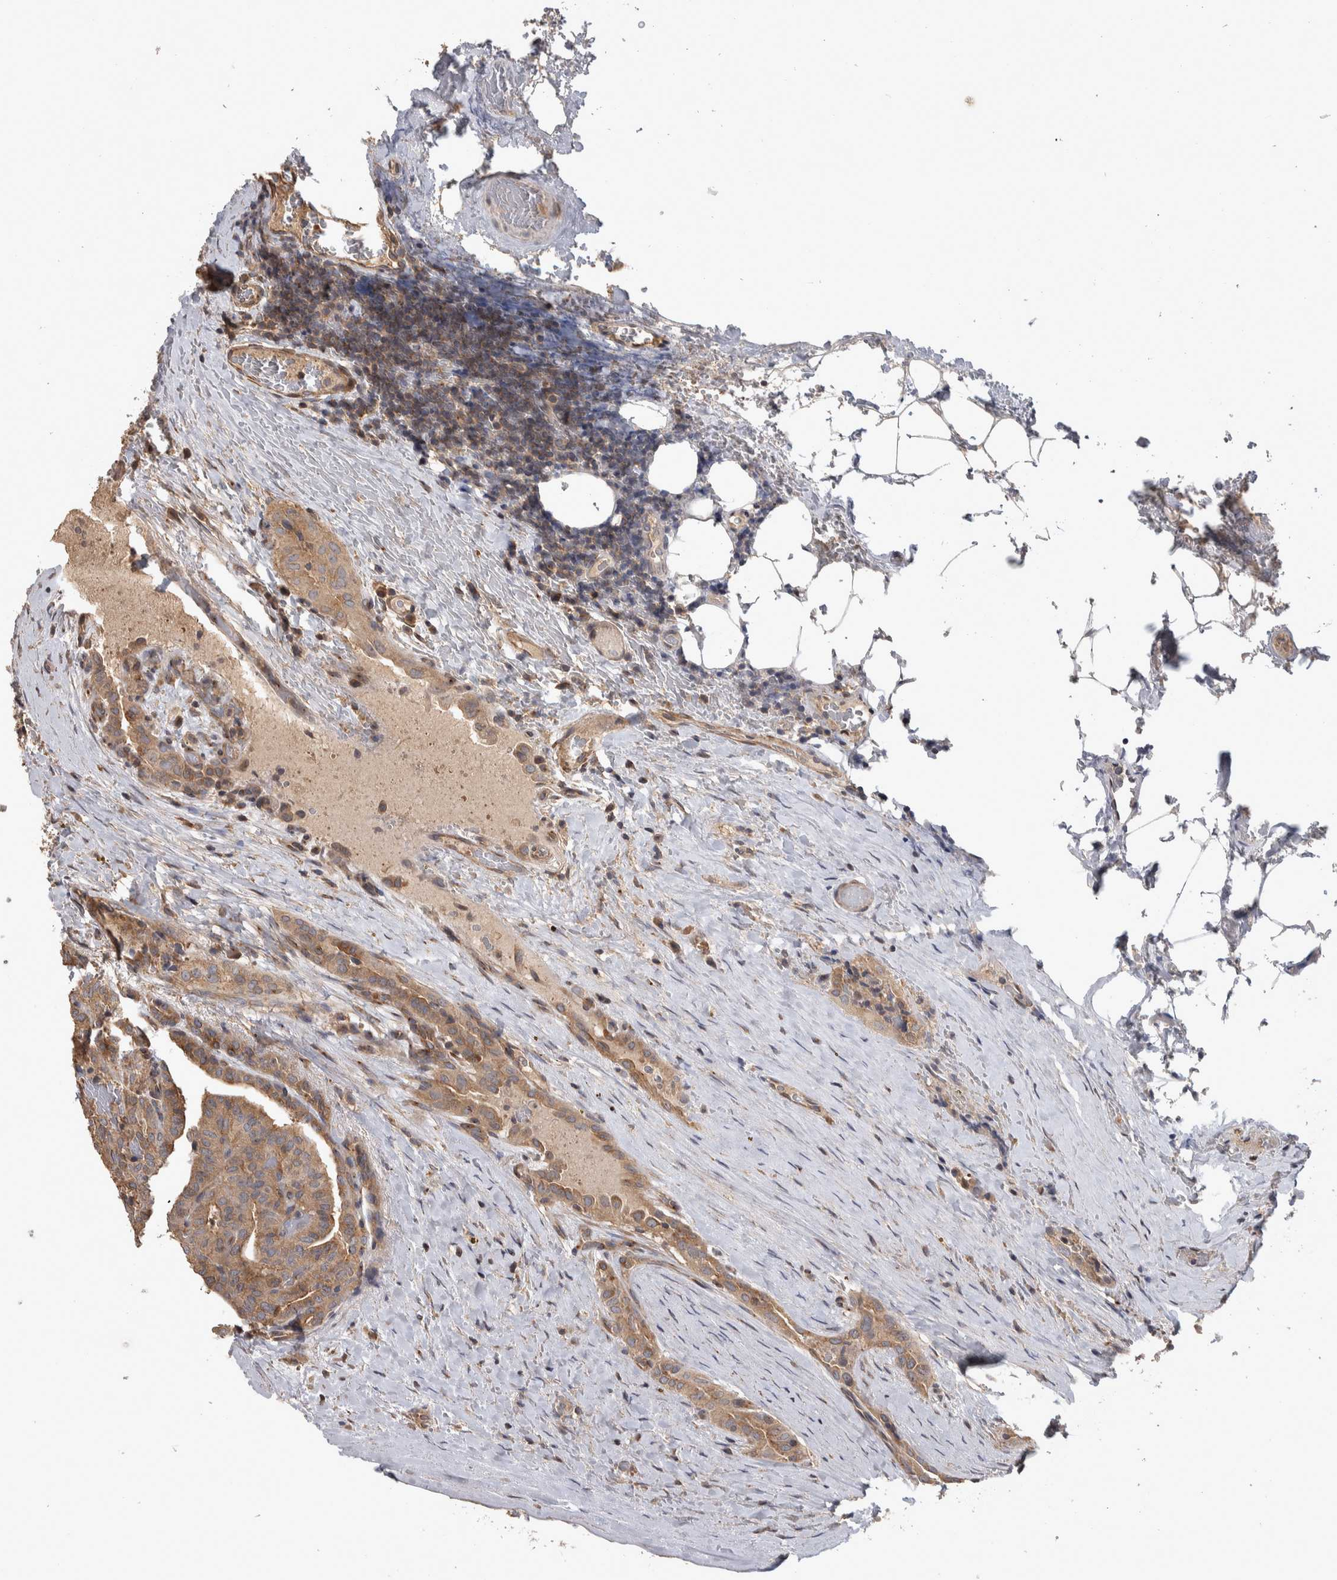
{"staining": {"intensity": "moderate", "quantity": ">75%", "location": "cytoplasmic/membranous"}, "tissue": "thyroid cancer", "cell_type": "Tumor cells", "image_type": "cancer", "snomed": [{"axis": "morphology", "description": "Papillary adenocarcinoma, NOS"}, {"axis": "topography", "description": "Thyroid gland"}], "caption": "Thyroid cancer (papillary adenocarcinoma) stained with a brown dye exhibits moderate cytoplasmic/membranous positive staining in about >75% of tumor cells.", "gene": "IFRD1", "patient": {"sex": "male", "age": 77}}